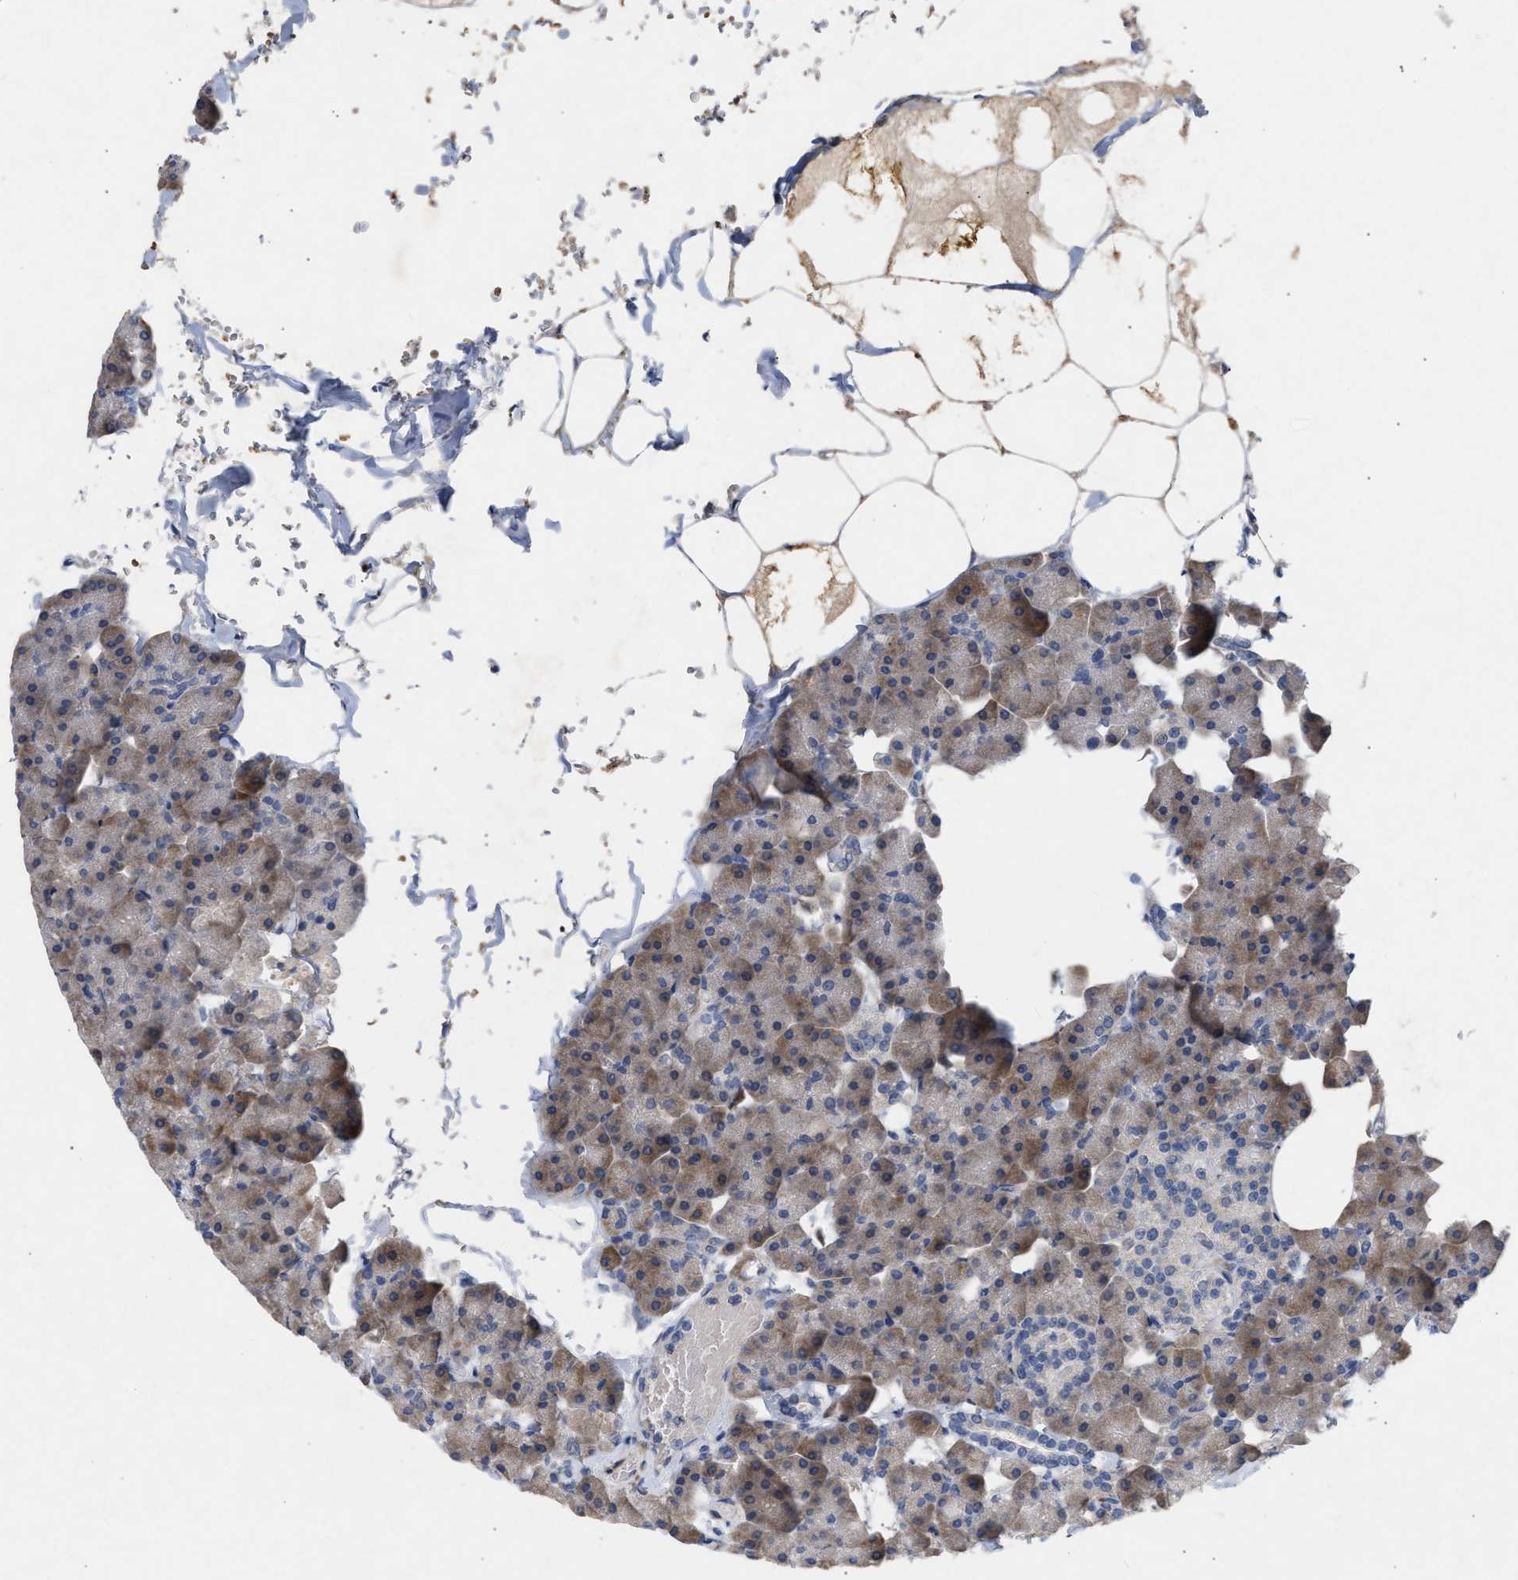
{"staining": {"intensity": "moderate", "quantity": "25%-75%", "location": "cytoplasmic/membranous"}, "tissue": "pancreas", "cell_type": "Exocrine glandular cells", "image_type": "normal", "snomed": [{"axis": "morphology", "description": "Normal tissue, NOS"}, {"axis": "topography", "description": "Pancreas"}], "caption": "Exocrine glandular cells exhibit medium levels of moderate cytoplasmic/membranous staining in approximately 25%-75% of cells in normal human pancreas.", "gene": "SELENOM", "patient": {"sex": "male", "age": 35}}